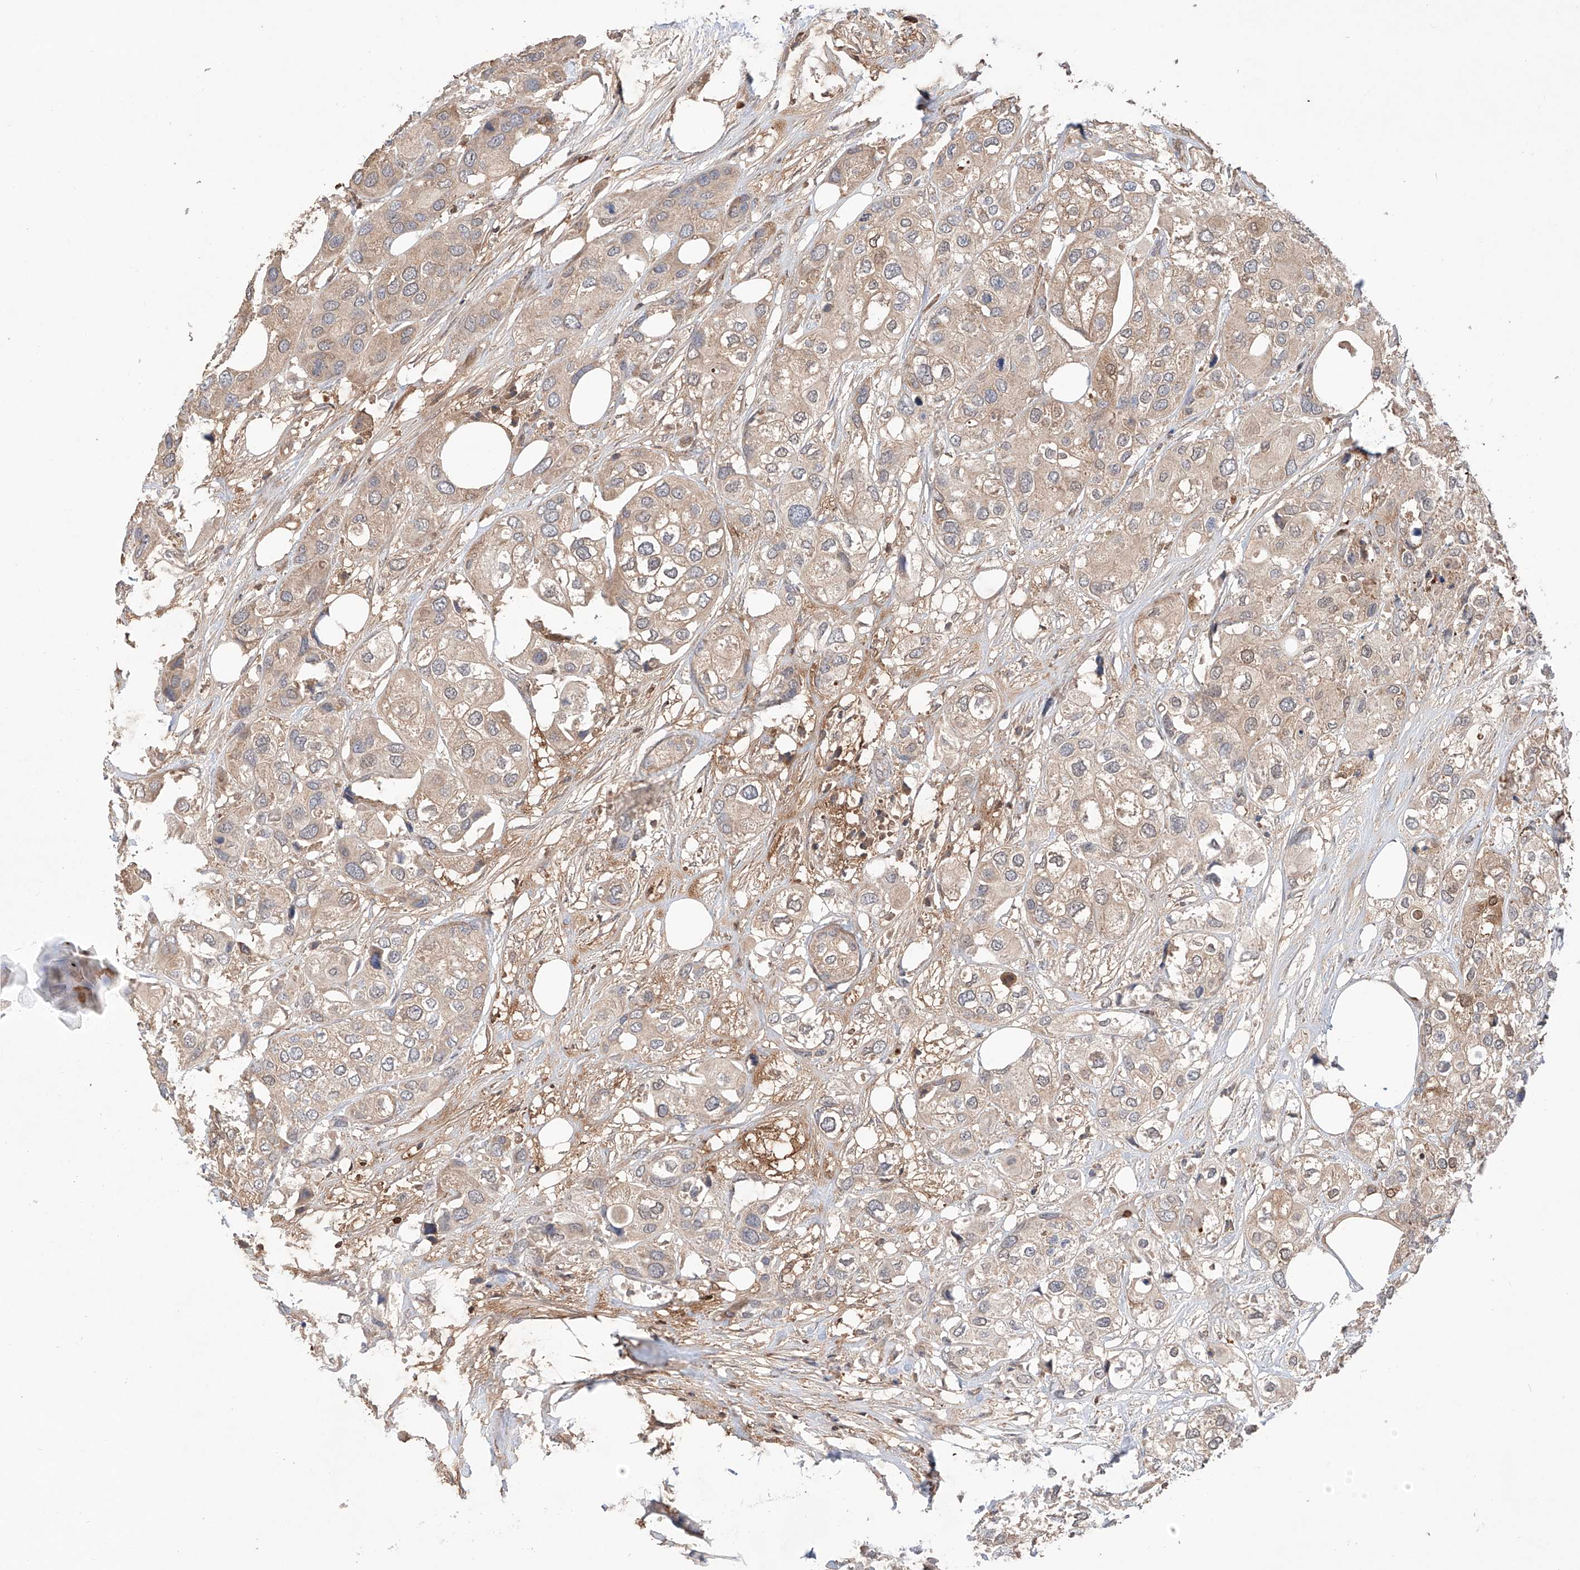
{"staining": {"intensity": "weak", "quantity": "25%-75%", "location": "cytoplasmic/membranous"}, "tissue": "urothelial cancer", "cell_type": "Tumor cells", "image_type": "cancer", "snomed": [{"axis": "morphology", "description": "Urothelial carcinoma, High grade"}, {"axis": "topography", "description": "Urinary bladder"}], "caption": "High-magnification brightfield microscopy of high-grade urothelial carcinoma stained with DAB (brown) and counterstained with hematoxylin (blue). tumor cells exhibit weak cytoplasmic/membranous staining is present in approximately25%-75% of cells.", "gene": "IGSF22", "patient": {"sex": "male", "age": 64}}